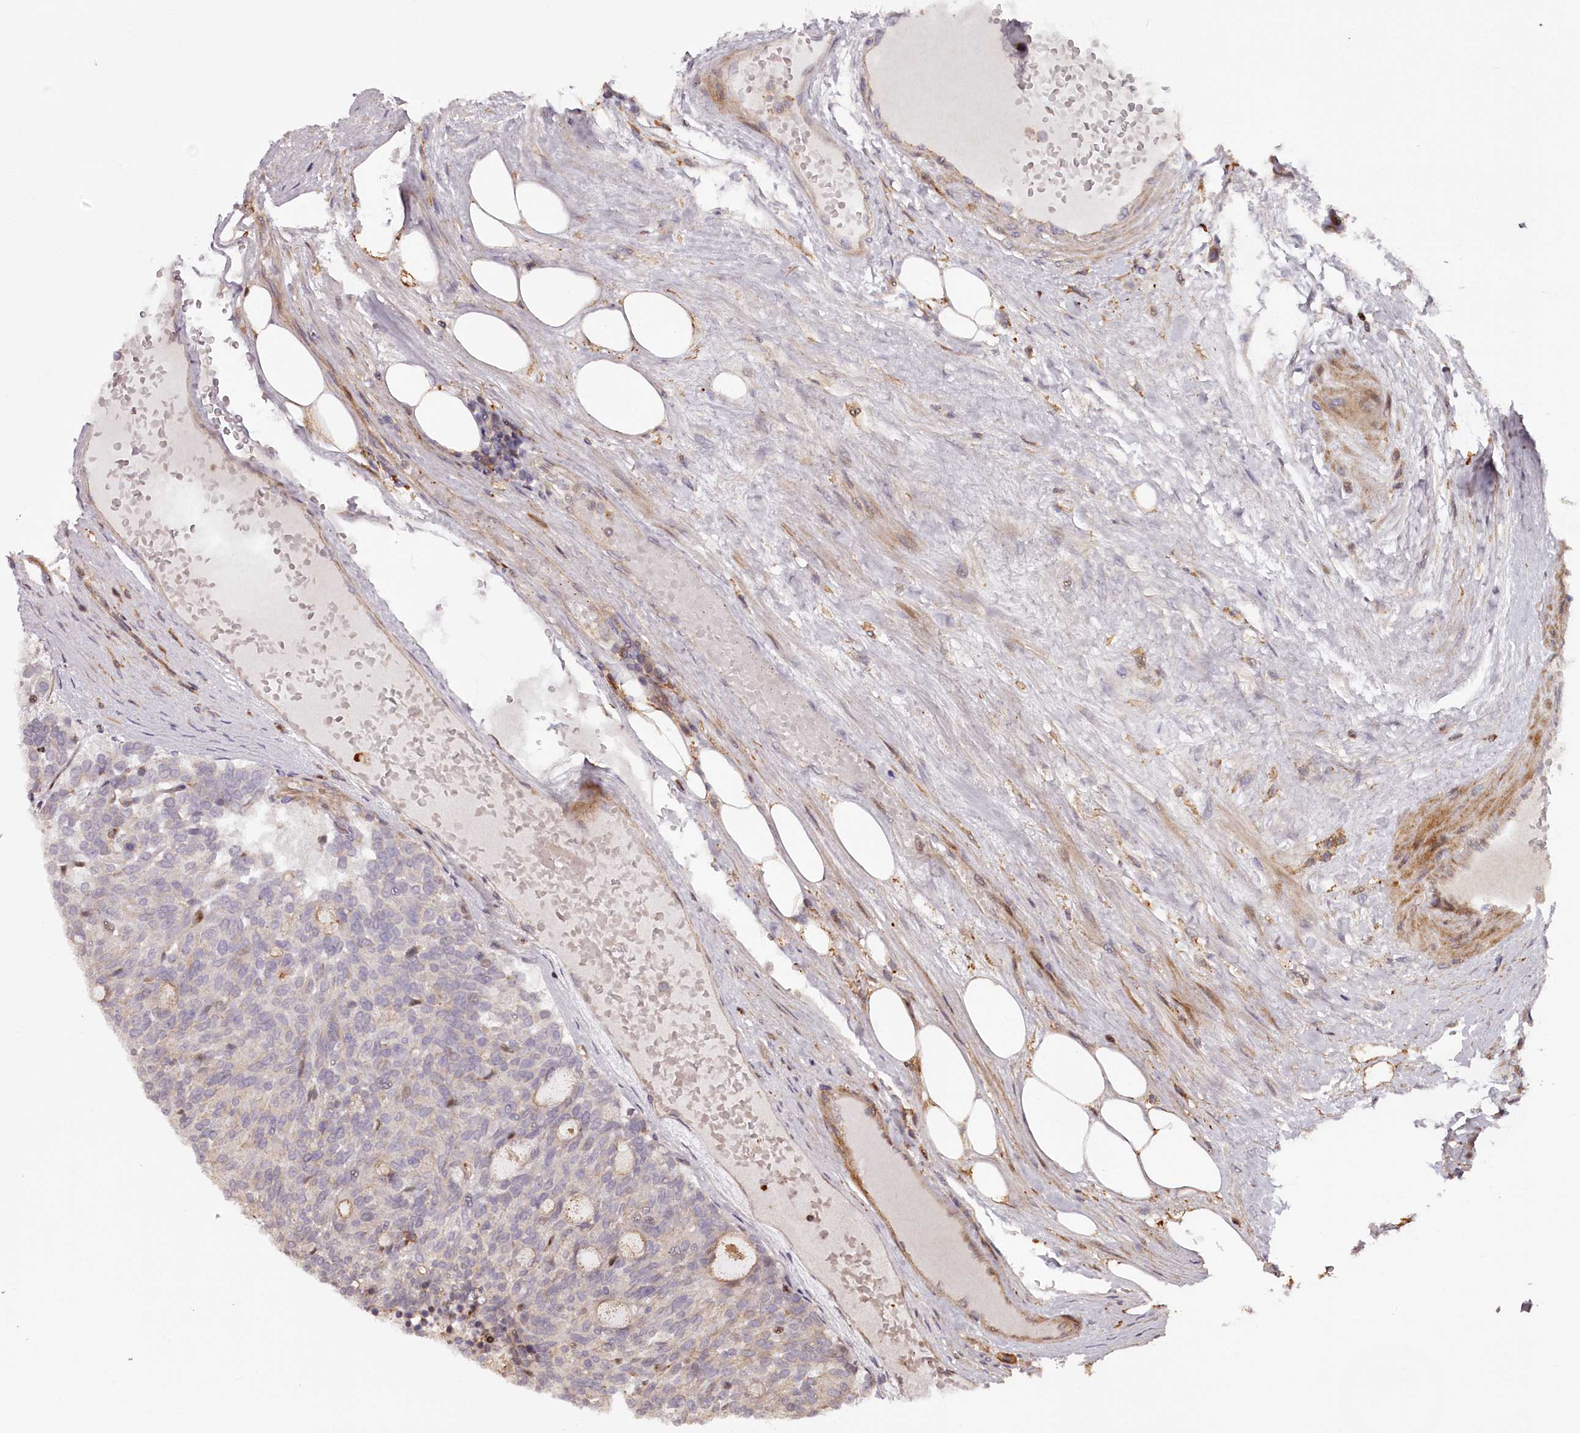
{"staining": {"intensity": "negative", "quantity": "none", "location": "none"}, "tissue": "carcinoid", "cell_type": "Tumor cells", "image_type": "cancer", "snomed": [{"axis": "morphology", "description": "Carcinoid, malignant, NOS"}, {"axis": "topography", "description": "Pancreas"}], "caption": "This is an immunohistochemistry (IHC) histopathology image of human carcinoid. There is no staining in tumor cells.", "gene": "KIF14", "patient": {"sex": "female", "age": 54}}